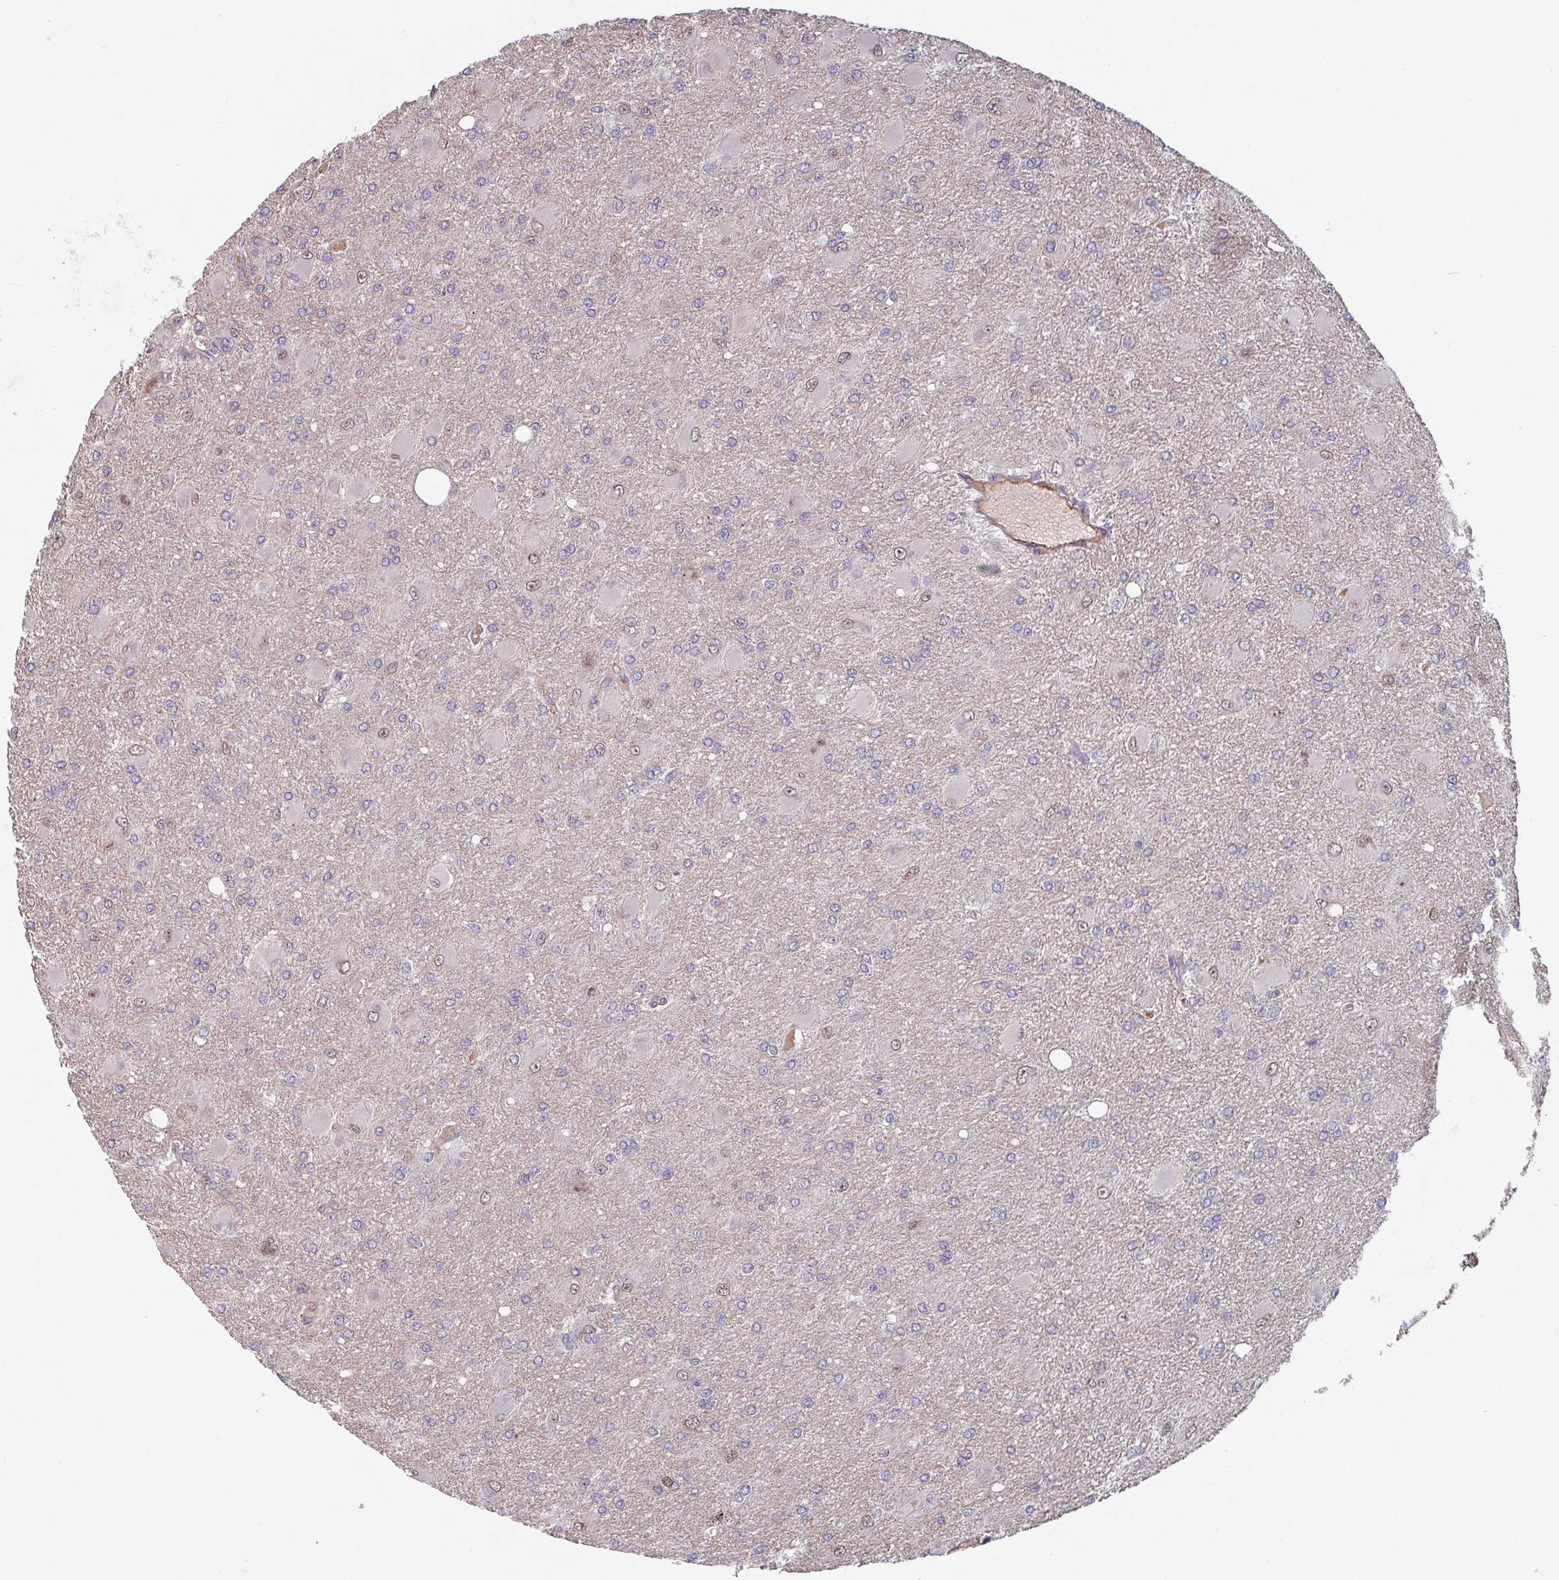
{"staining": {"intensity": "weak", "quantity": "<25%", "location": "nuclear"}, "tissue": "glioma", "cell_type": "Tumor cells", "image_type": "cancer", "snomed": [{"axis": "morphology", "description": "Glioma, malignant, High grade"}, {"axis": "topography", "description": "Brain"}], "caption": "High power microscopy image of an IHC image of glioma, revealing no significant positivity in tumor cells.", "gene": "C4BPB", "patient": {"sex": "male", "age": 67}}